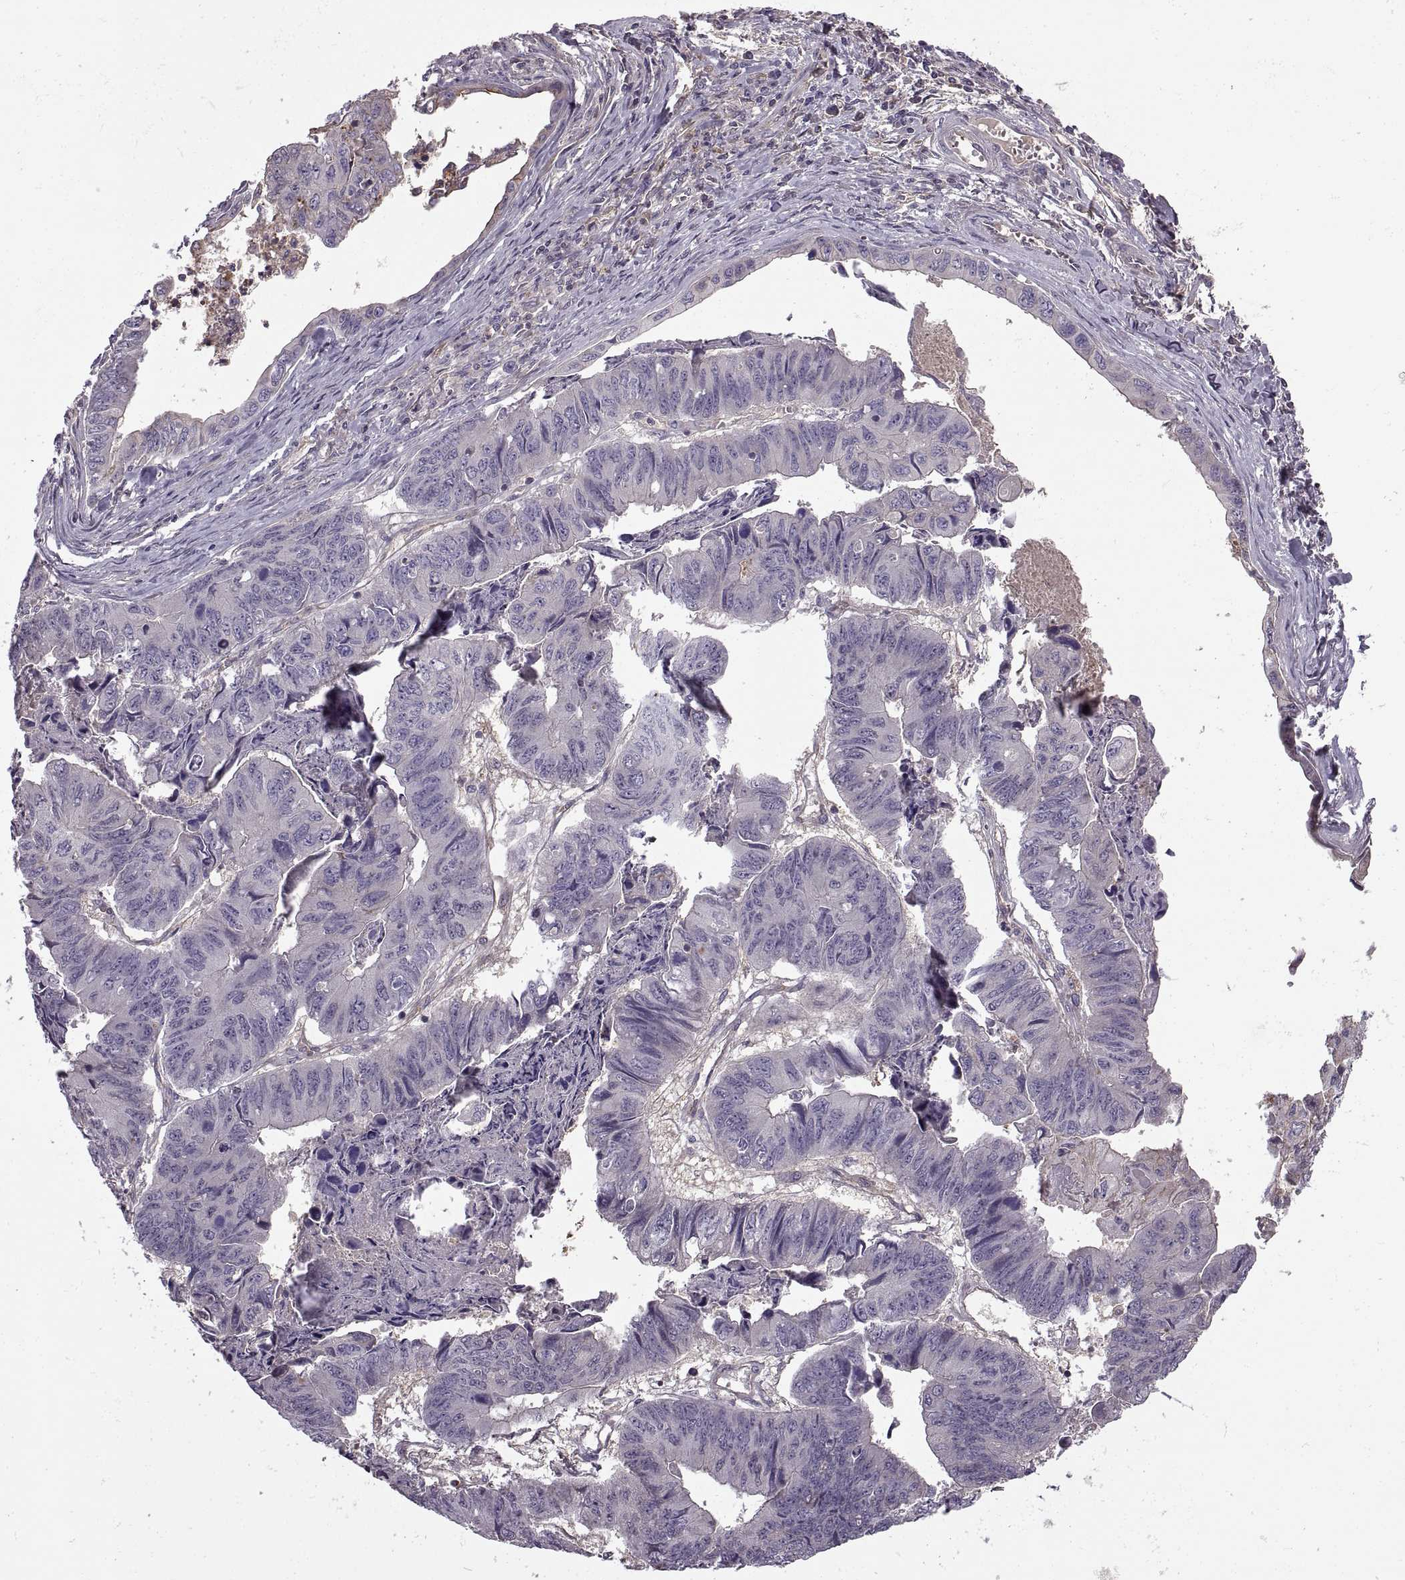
{"staining": {"intensity": "negative", "quantity": "none", "location": "none"}, "tissue": "stomach cancer", "cell_type": "Tumor cells", "image_type": "cancer", "snomed": [{"axis": "morphology", "description": "Adenocarcinoma, NOS"}, {"axis": "topography", "description": "Stomach, lower"}], "caption": "There is no significant staining in tumor cells of adenocarcinoma (stomach).", "gene": "SLC2A3", "patient": {"sex": "male", "age": 77}}